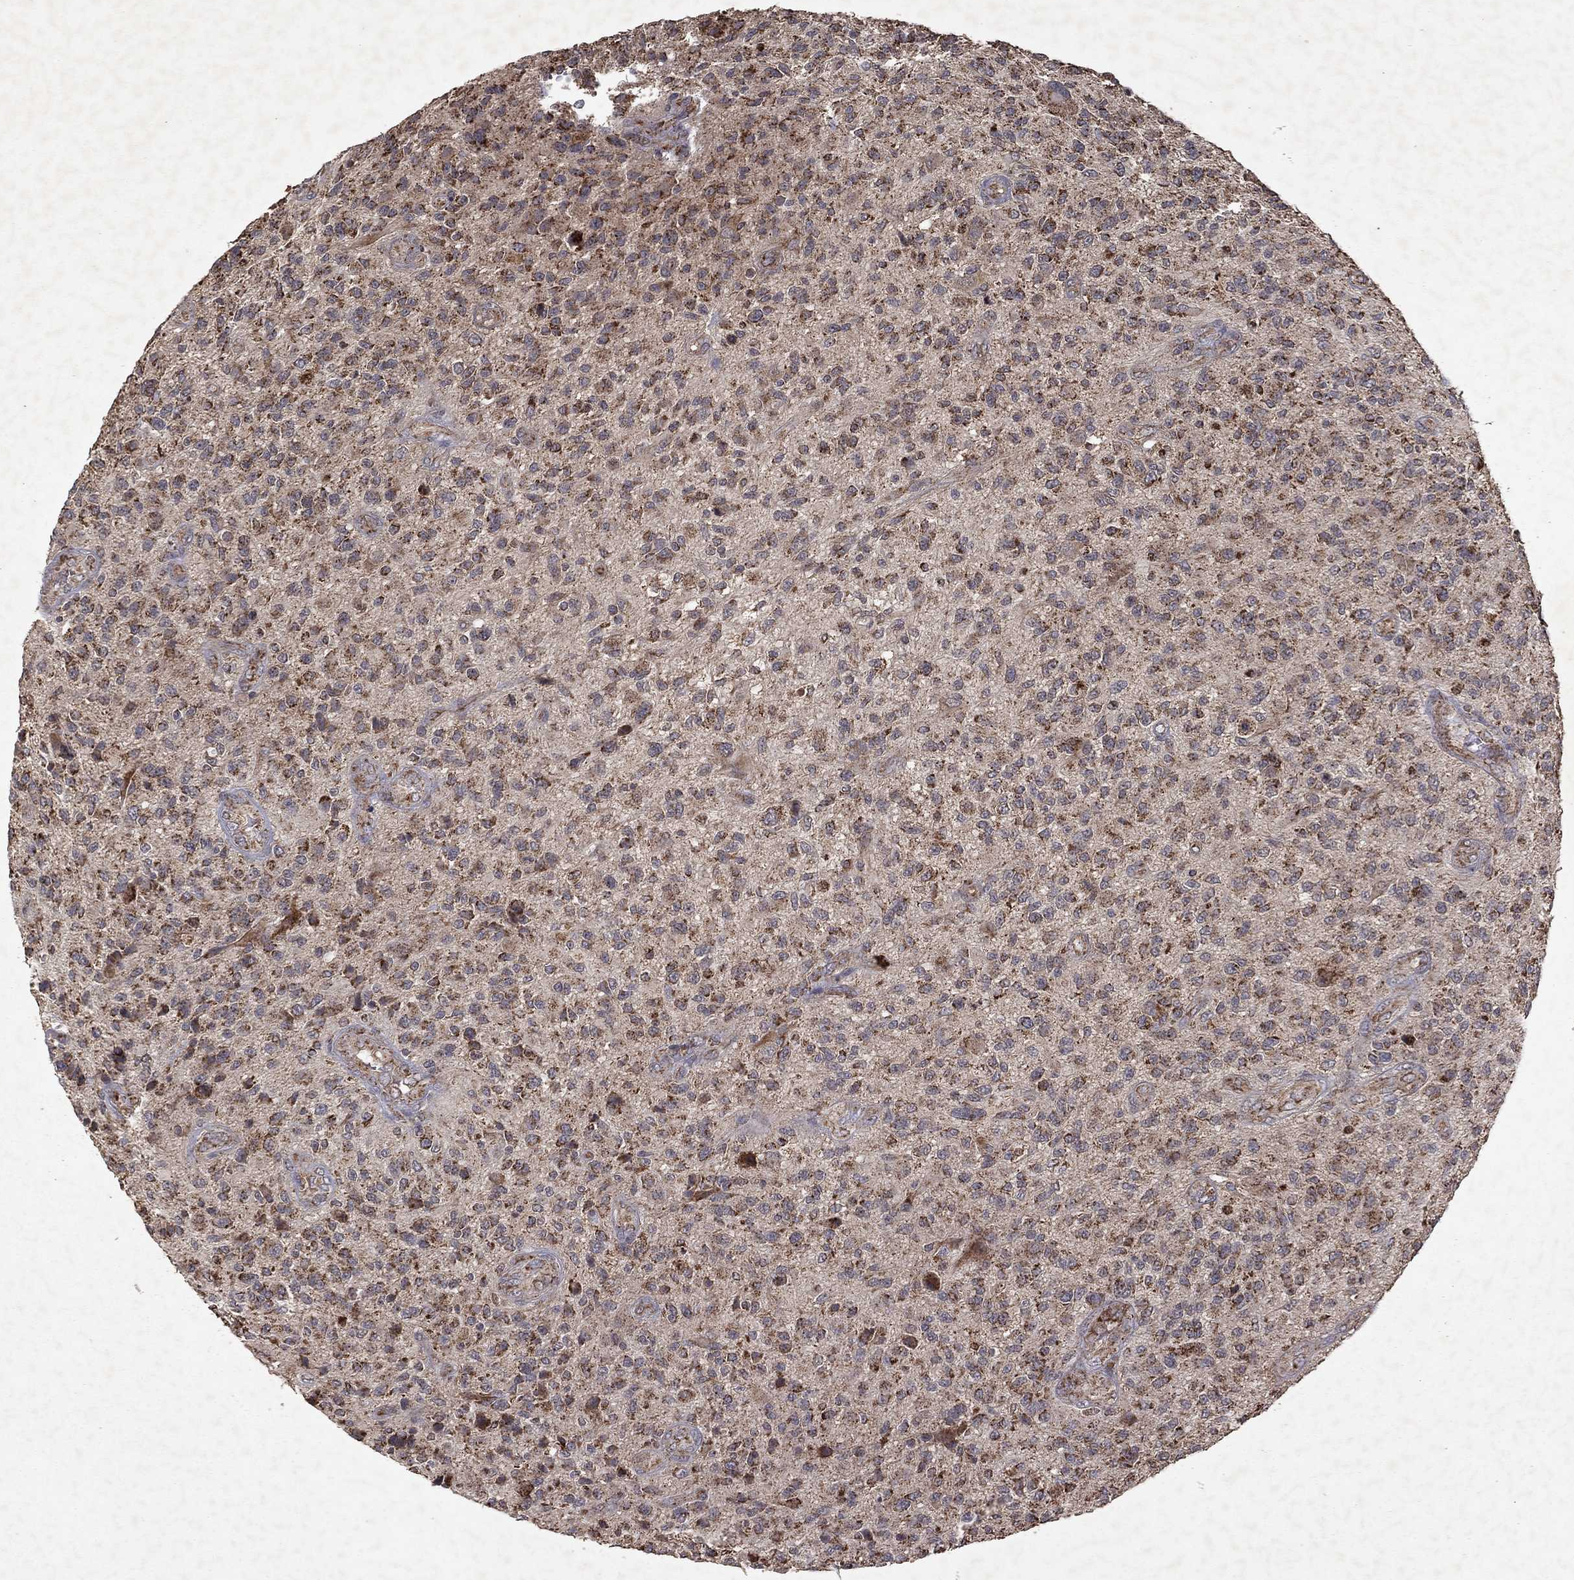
{"staining": {"intensity": "moderate", "quantity": "25%-75%", "location": "cytoplasmic/membranous"}, "tissue": "glioma", "cell_type": "Tumor cells", "image_type": "cancer", "snomed": [{"axis": "morphology", "description": "Glioma, malignant, High grade"}, {"axis": "topography", "description": "Brain"}], "caption": "A brown stain labels moderate cytoplasmic/membranous staining of a protein in malignant glioma (high-grade) tumor cells. (Stains: DAB (3,3'-diaminobenzidine) in brown, nuclei in blue, Microscopy: brightfield microscopy at high magnification).", "gene": "PYROXD2", "patient": {"sex": "male", "age": 47}}